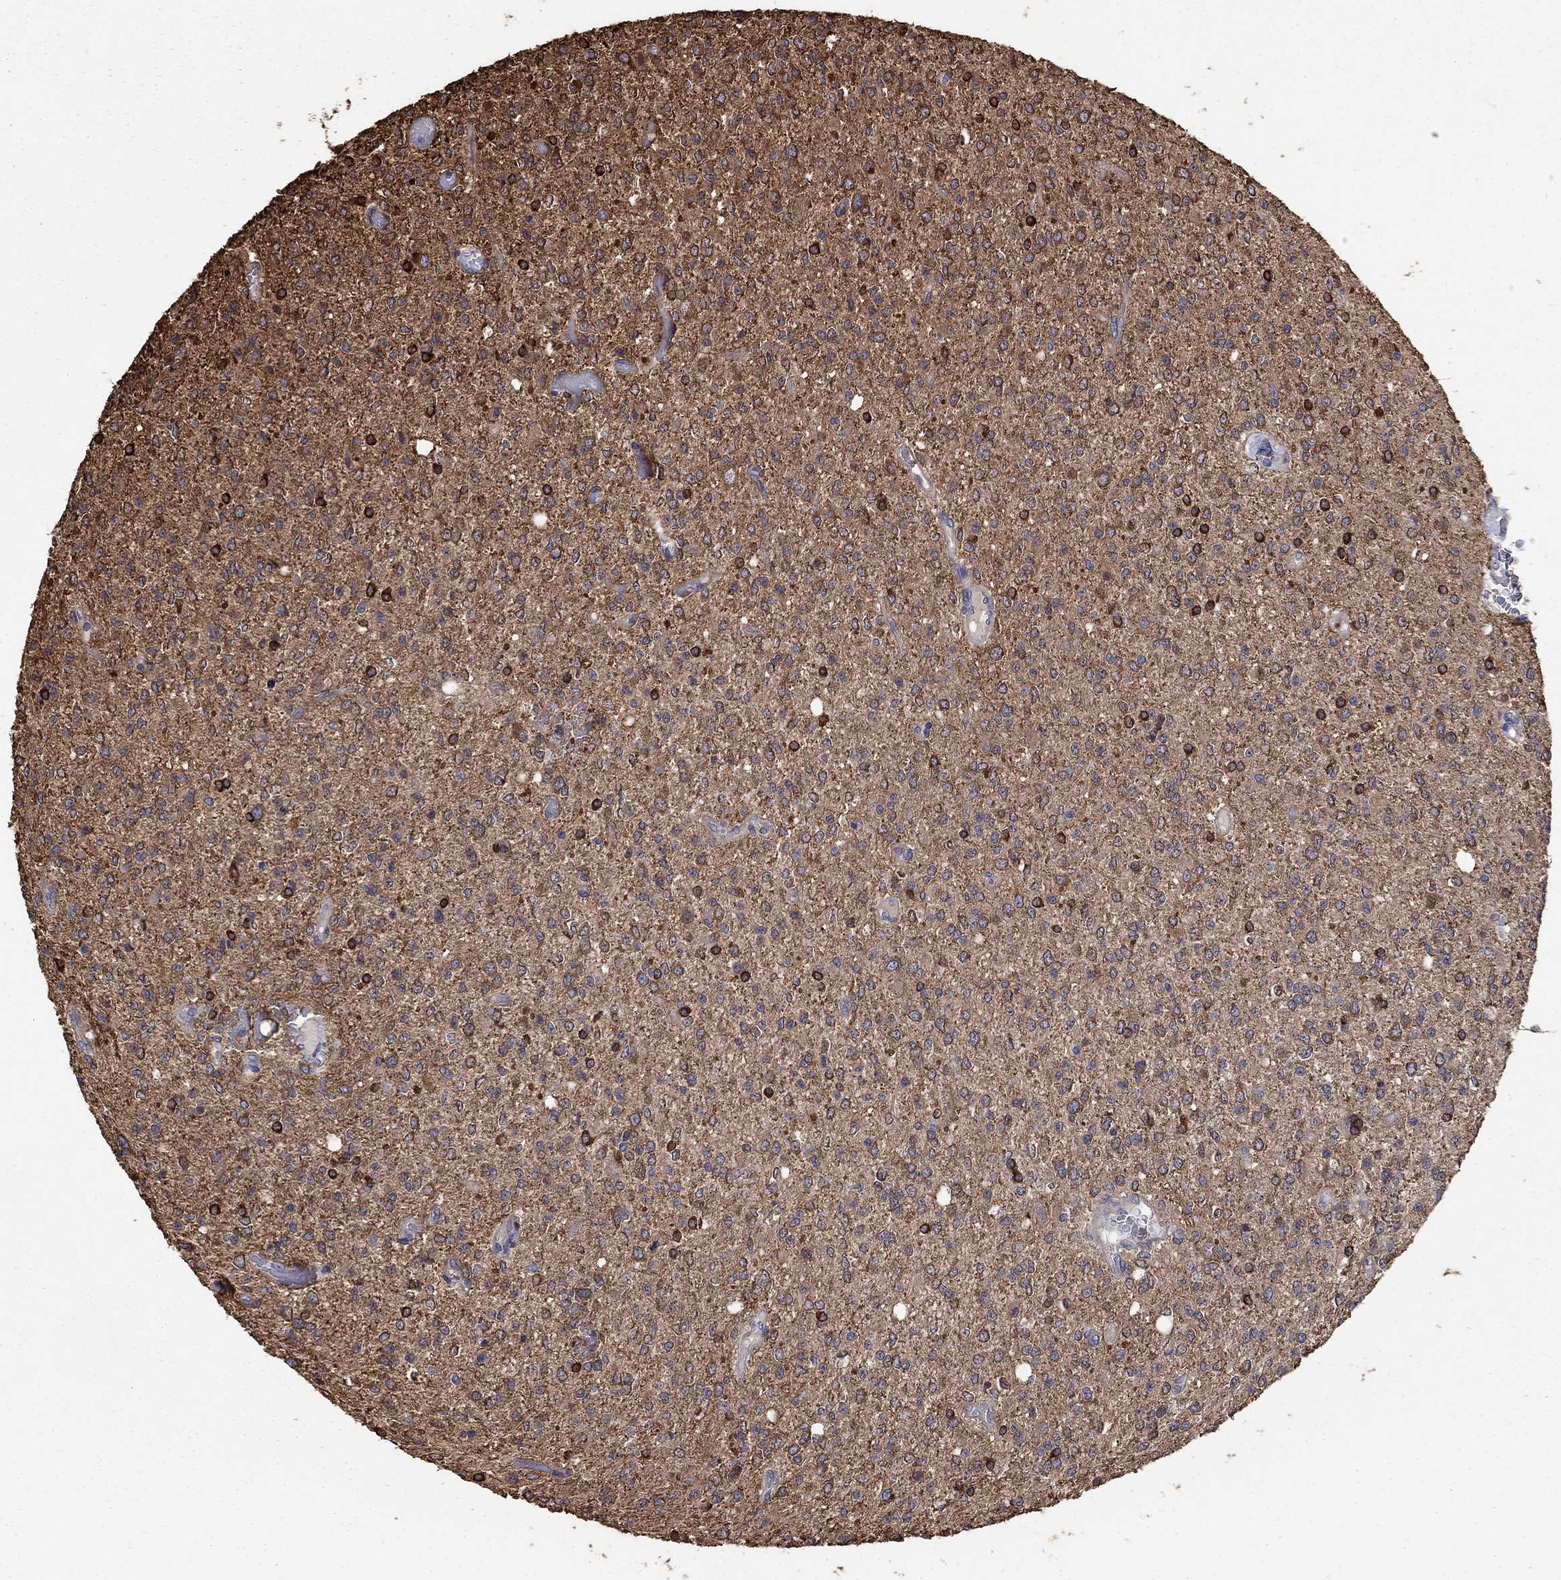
{"staining": {"intensity": "strong", "quantity": "<25%", "location": "cytoplasmic/membranous"}, "tissue": "glioma", "cell_type": "Tumor cells", "image_type": "cancer", "snomed": [{"axis": "morphology", "description": "Glioma, malignant, Low grade"}, {"axis": "topography", "description": "Brain"}], "caption": "The immunohistochemical stain shows strong cytoplasmic/membranous expression in tumor cells of malignant glioma (low-grade) tissue. (Stains: DAB (3,3'-diaminobenzidine) in brown, nuclei in blue, Microscopy: brightfield microscopy at high magnification).", "gene": "DPYSL2", "patient": {"sex": "male", "age": 67}}